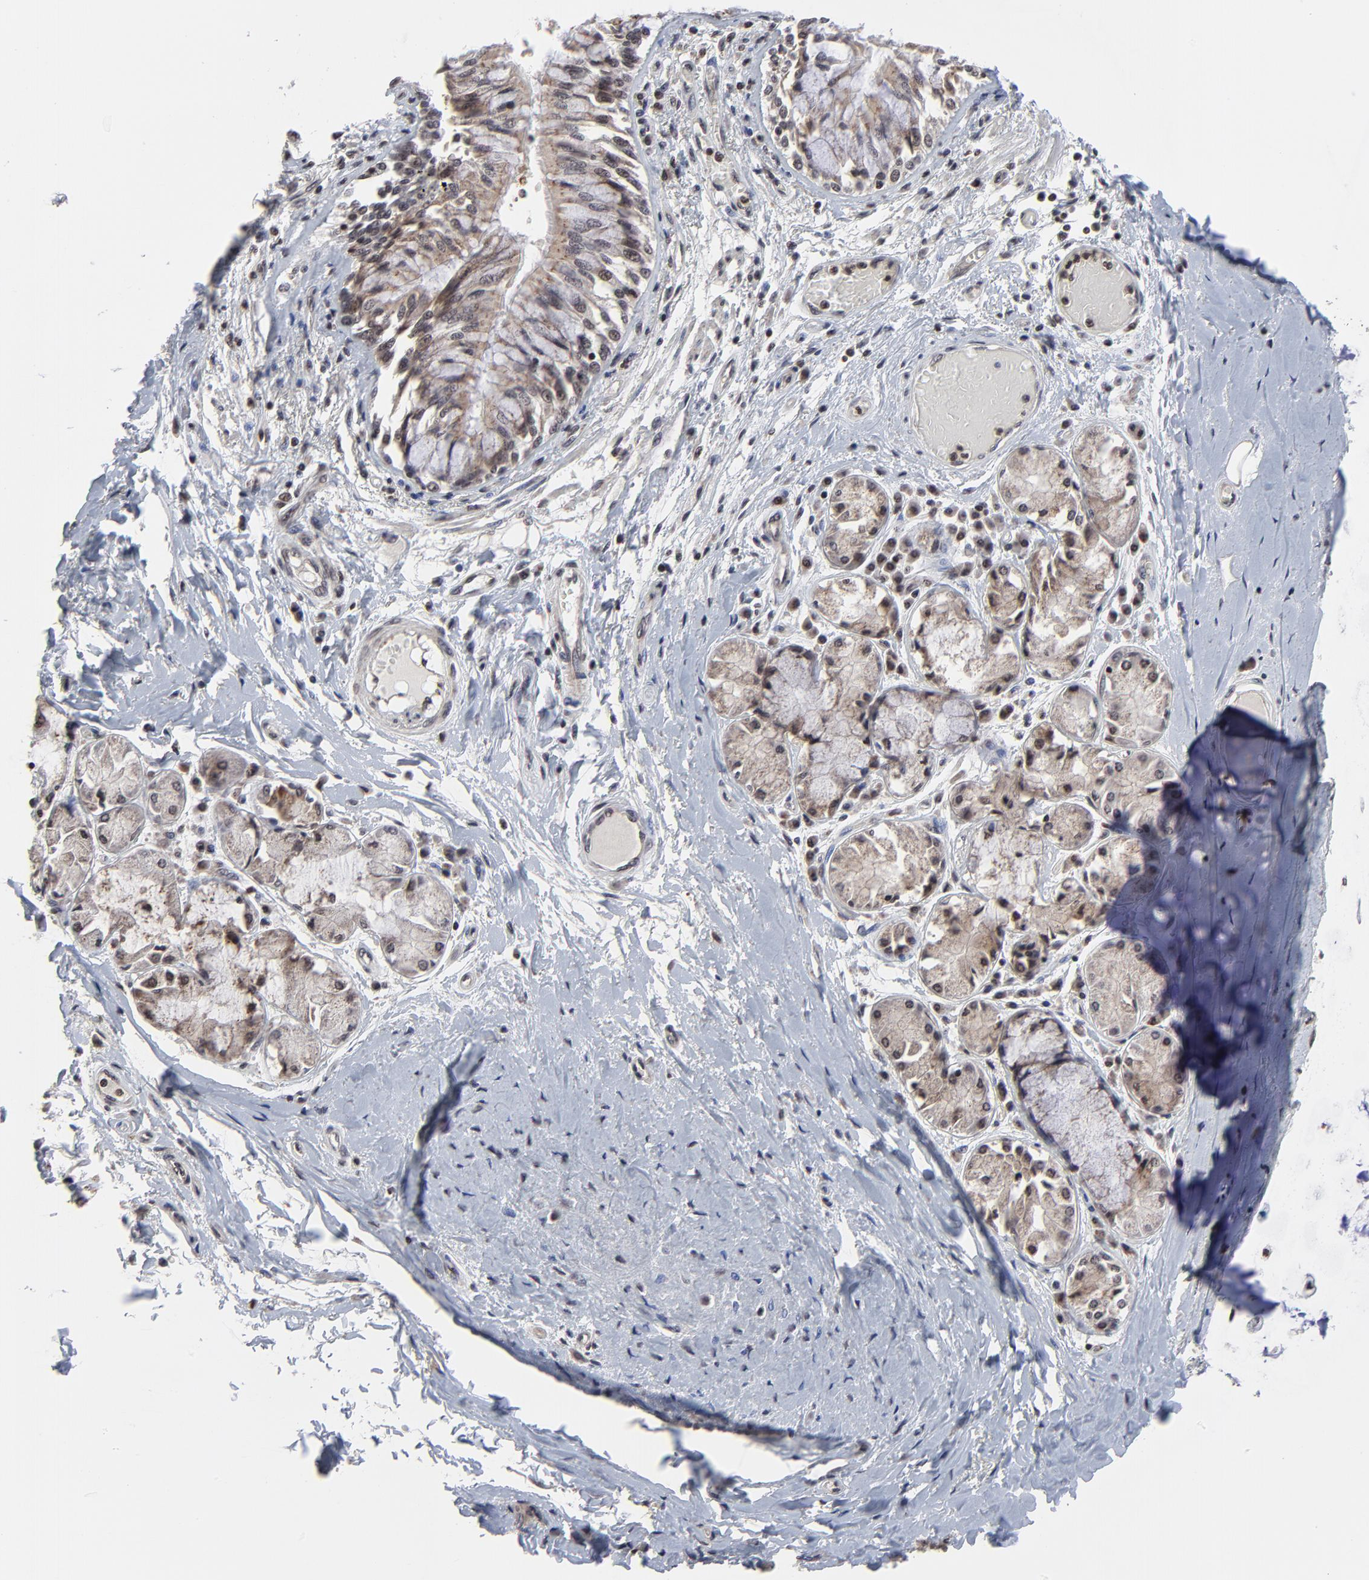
{"staining": {"intensity": "weak", "quantity": ">75%", "location": "cytoplasmic/membranous,nuclear"}, "tissue": "bronchus", "cell_type": "Respiratory epithelial cells", "image_type": "normal", "snomed": [{"axis": "morphology", "description": "Normal tissue, NOS"}, {"axis": "topography", "description": "Cartilage tissue"}, {"axis": "topography", "description": "Bronchus"}, {"axis": "topography", "description": "Lung"}, {"axis": "topography", "description": "Peripheral nerve tissue"}], "caption": "High-magnification brightfield microscopy of normal bronchus stained with DAB (brown) and counterstained with hematoxylin (blue). respiratory epithelial cells exhibit weak cytoplasmic/membranous,nuclear staining is appreciated in approximately>75% of cells.", "gene": "ZNF777", "patient": {"sex": "female", "age": 49}}